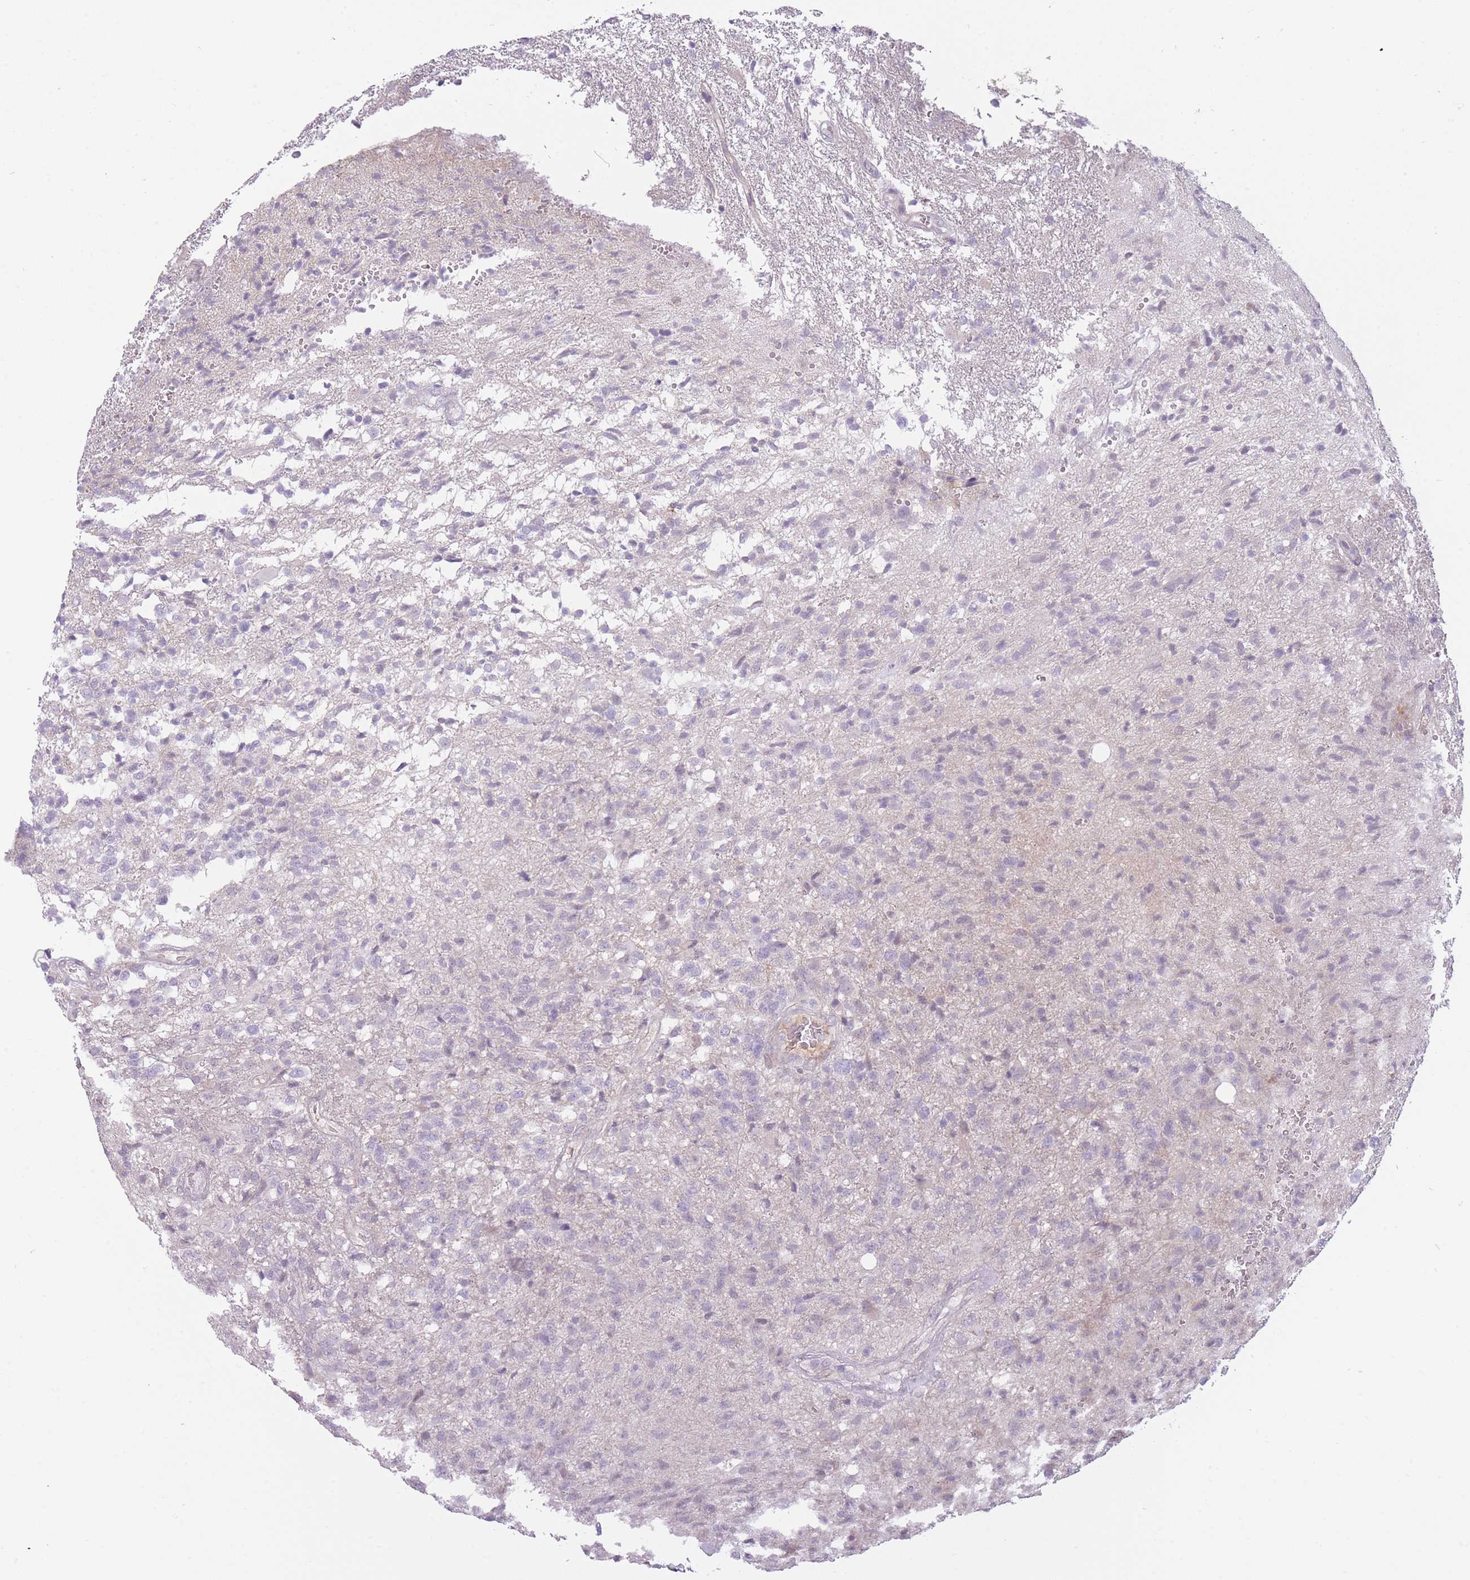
{"staining": {"intensity": "negative", "quantity": "none", "location": "none"}, "tissue": "glioma", "cell_type": "Tumor cells", "image_type": "cancer", "snomed": [{"axis": "morphology", "description": "Glioma, malignant, High grade"}, {"axis": "topography", "description": "Brain"}], "caption": "A histopathology image of human malignant glioma (high-grade) is negative for staining in tumor cells.", "gene": "PGRMC2", "patient": {"sex": "male", "age": 56}}